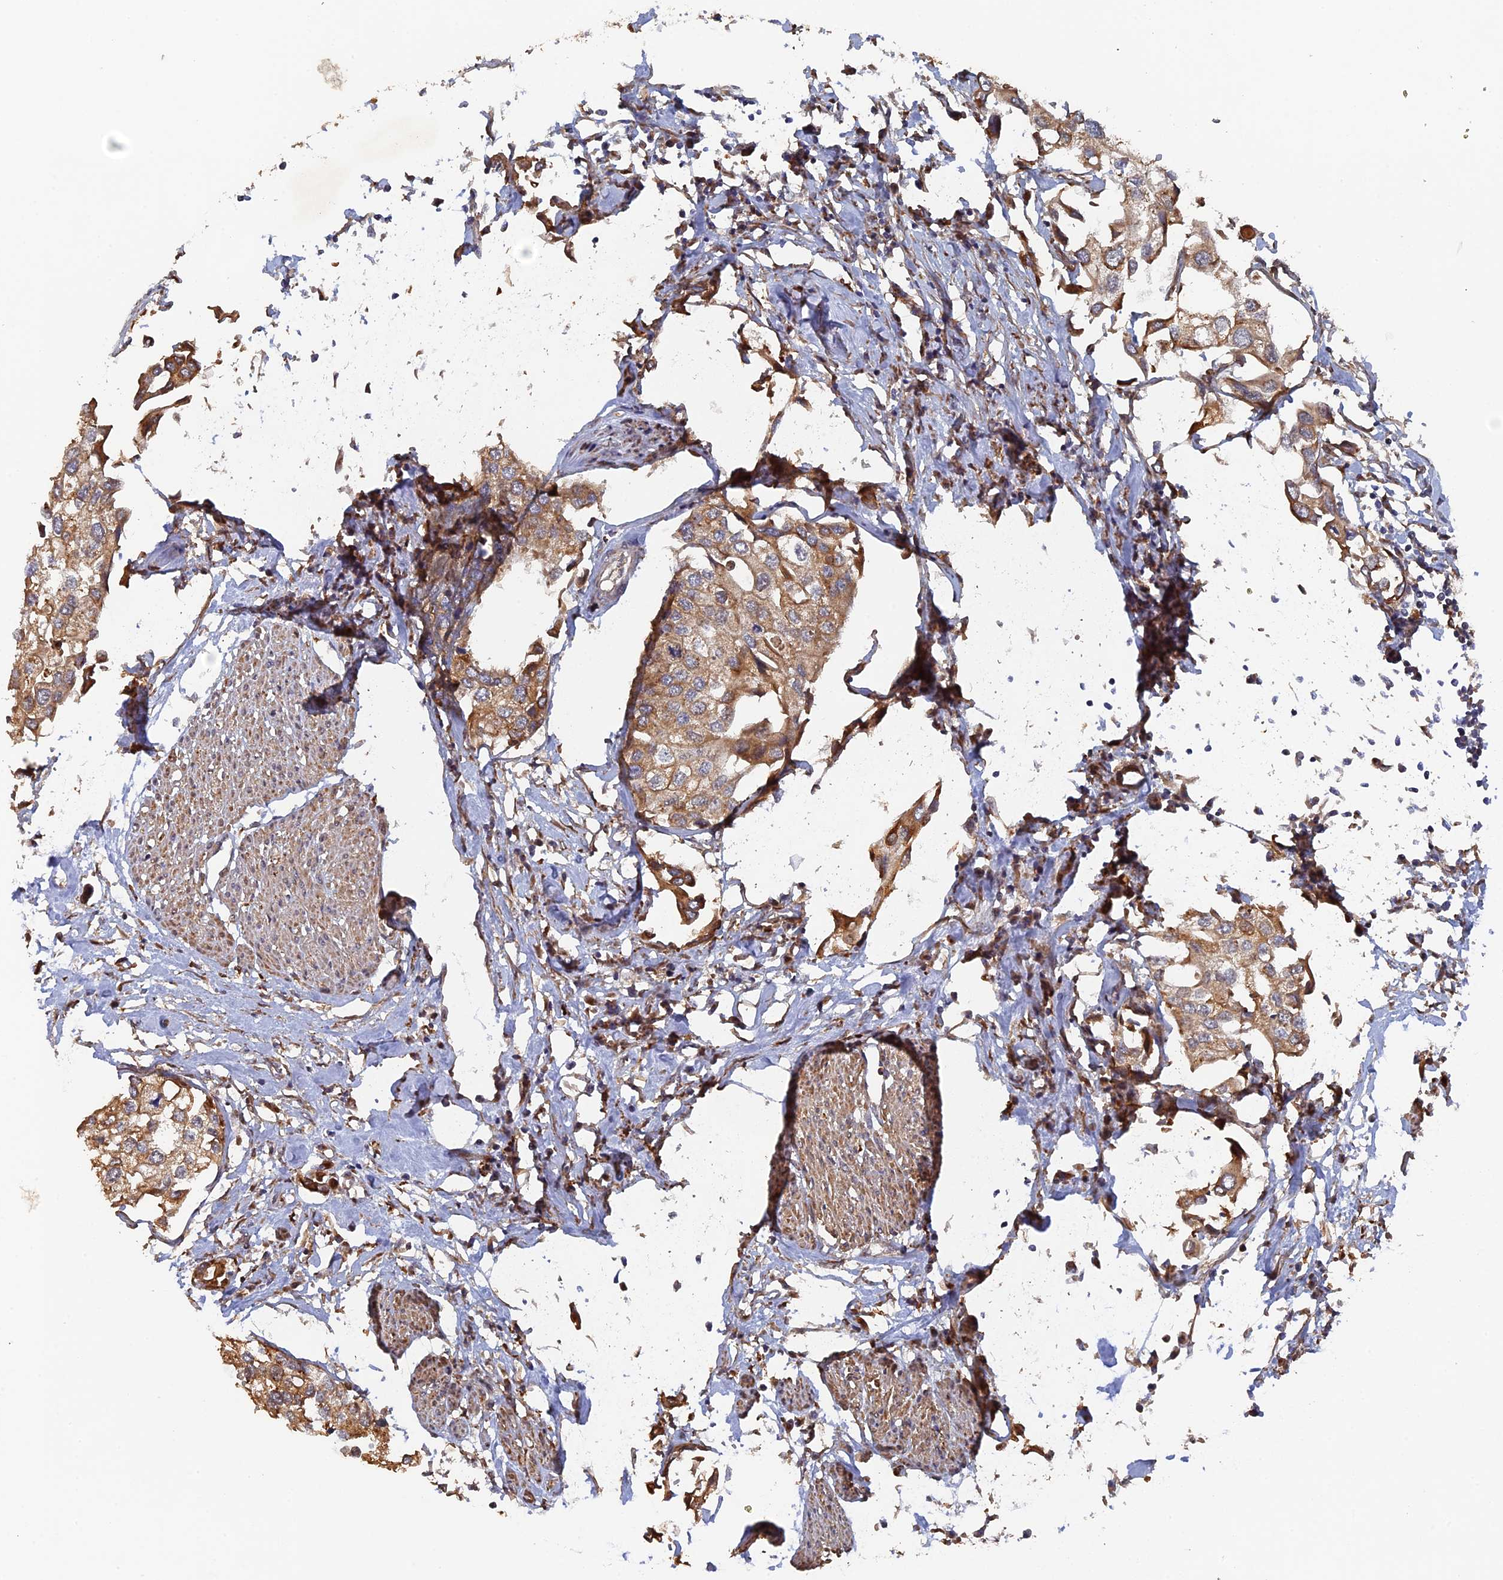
{"staining": {"intensity": "moderate", "quantity": ">75%", "location": "cytoplasmic/membranous"}, "tissue": "urothelial cancer", "cell_type": "Tumor cells", "image_type": "cancer", "snomed": [{"axis": "morphology", "description": "Urothelial carcinoma, High grade"}, {"axis": "topography", "description": "Urinary bladder"}], "caption": "IHC of human urothelial cancer reveals medium levels of moderate cytoplasmic/membranous positivity in approximately >75% of tumor cells.", "gene": "VPS37C", "patient": {"sex": "male", "age": 64}}